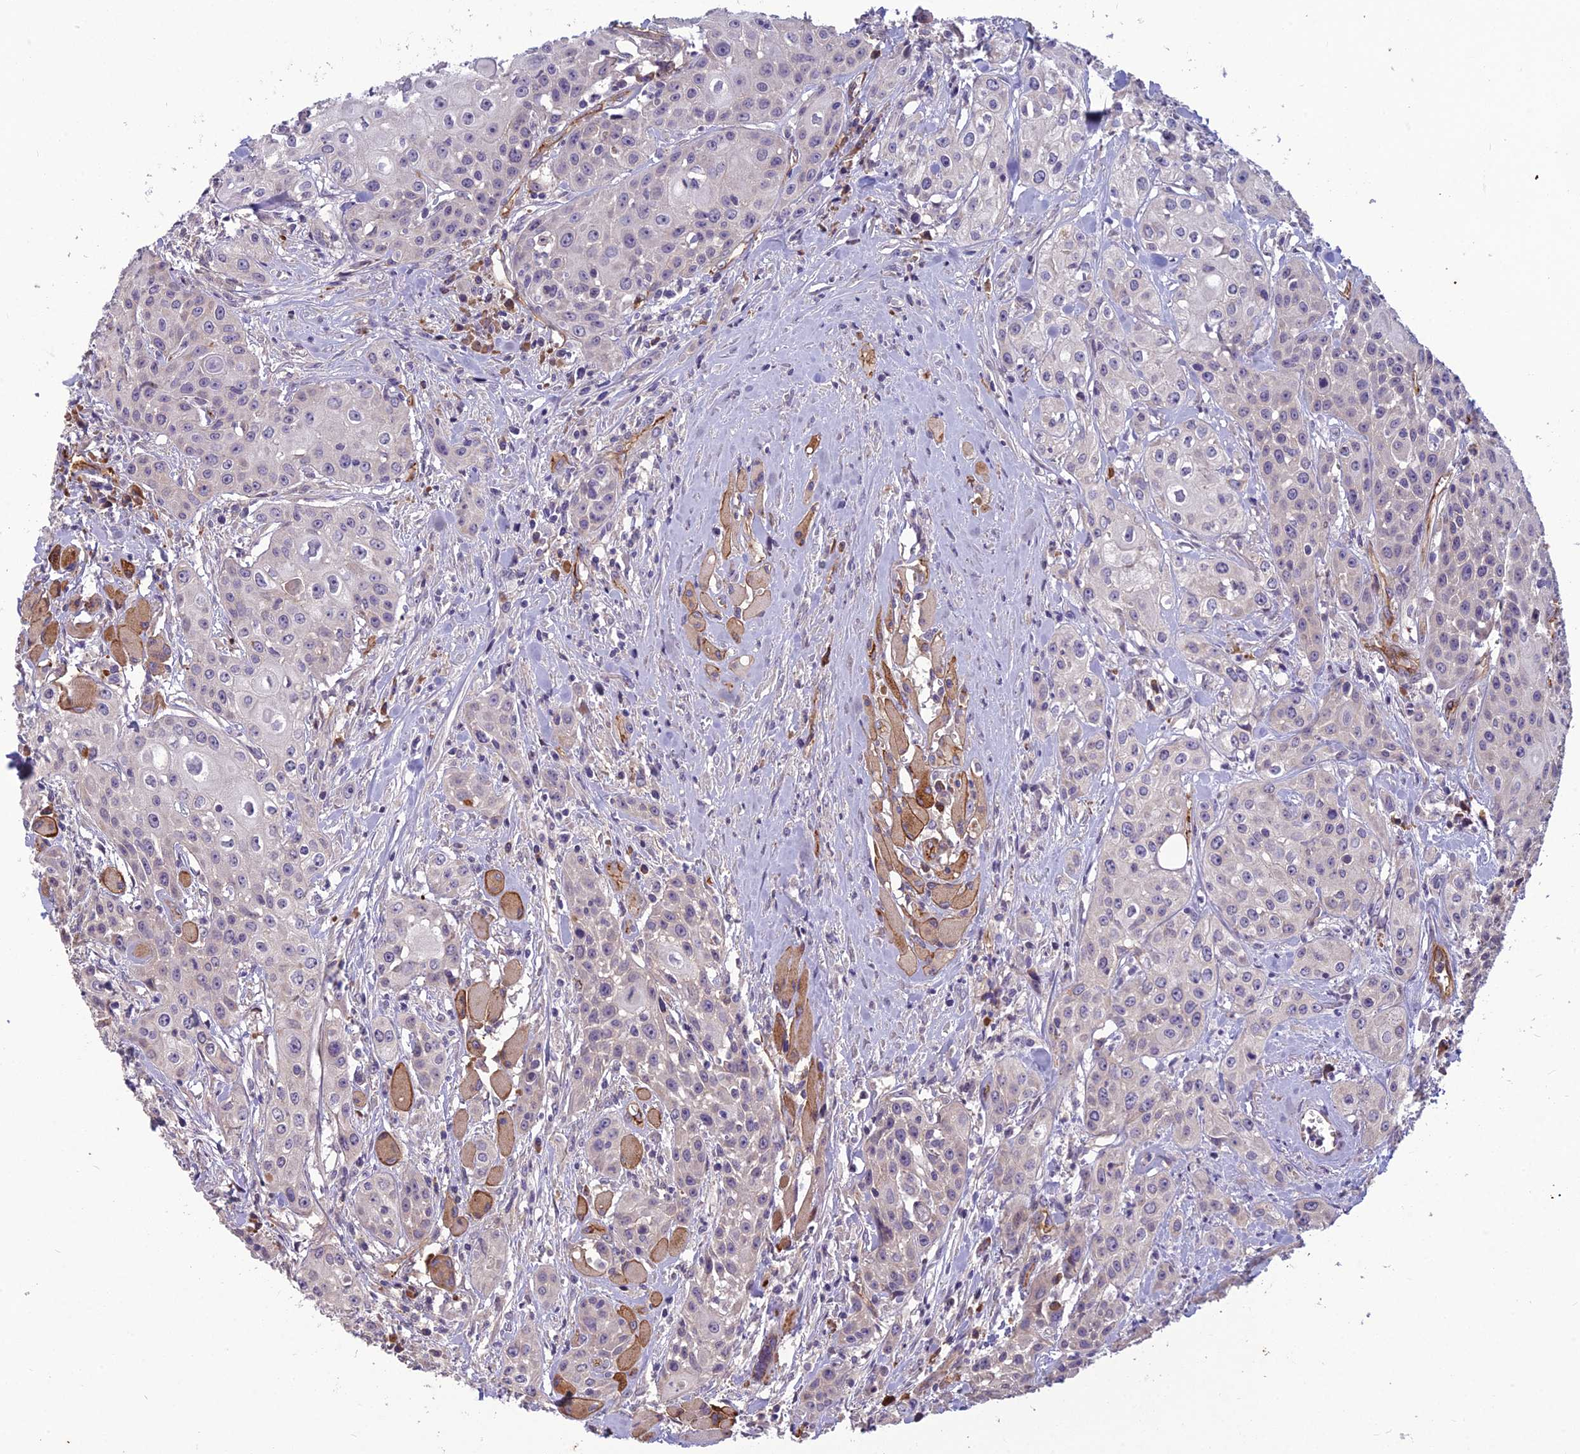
{"staining": {"intensity": "negative", "quantity": "none", "location": "none"}, "tissue": "head and neck cancer", "cell_type": "Tumor cells", "image_type": "cancer", "snomed": [{"axis": "morphology", "description": "Squamous cell carcinoma, NOS"}, {"axis": "topography", "description": "Oral tissue"}, {"axis": "topography", "description": "Head-Neck"}], "caption": "Tumor cells show no significant positivity in head and neck cancer (squamous cell carcinoma).", "gene": "TSPAN15", "patient": {"sex": "female", "age": 82}}